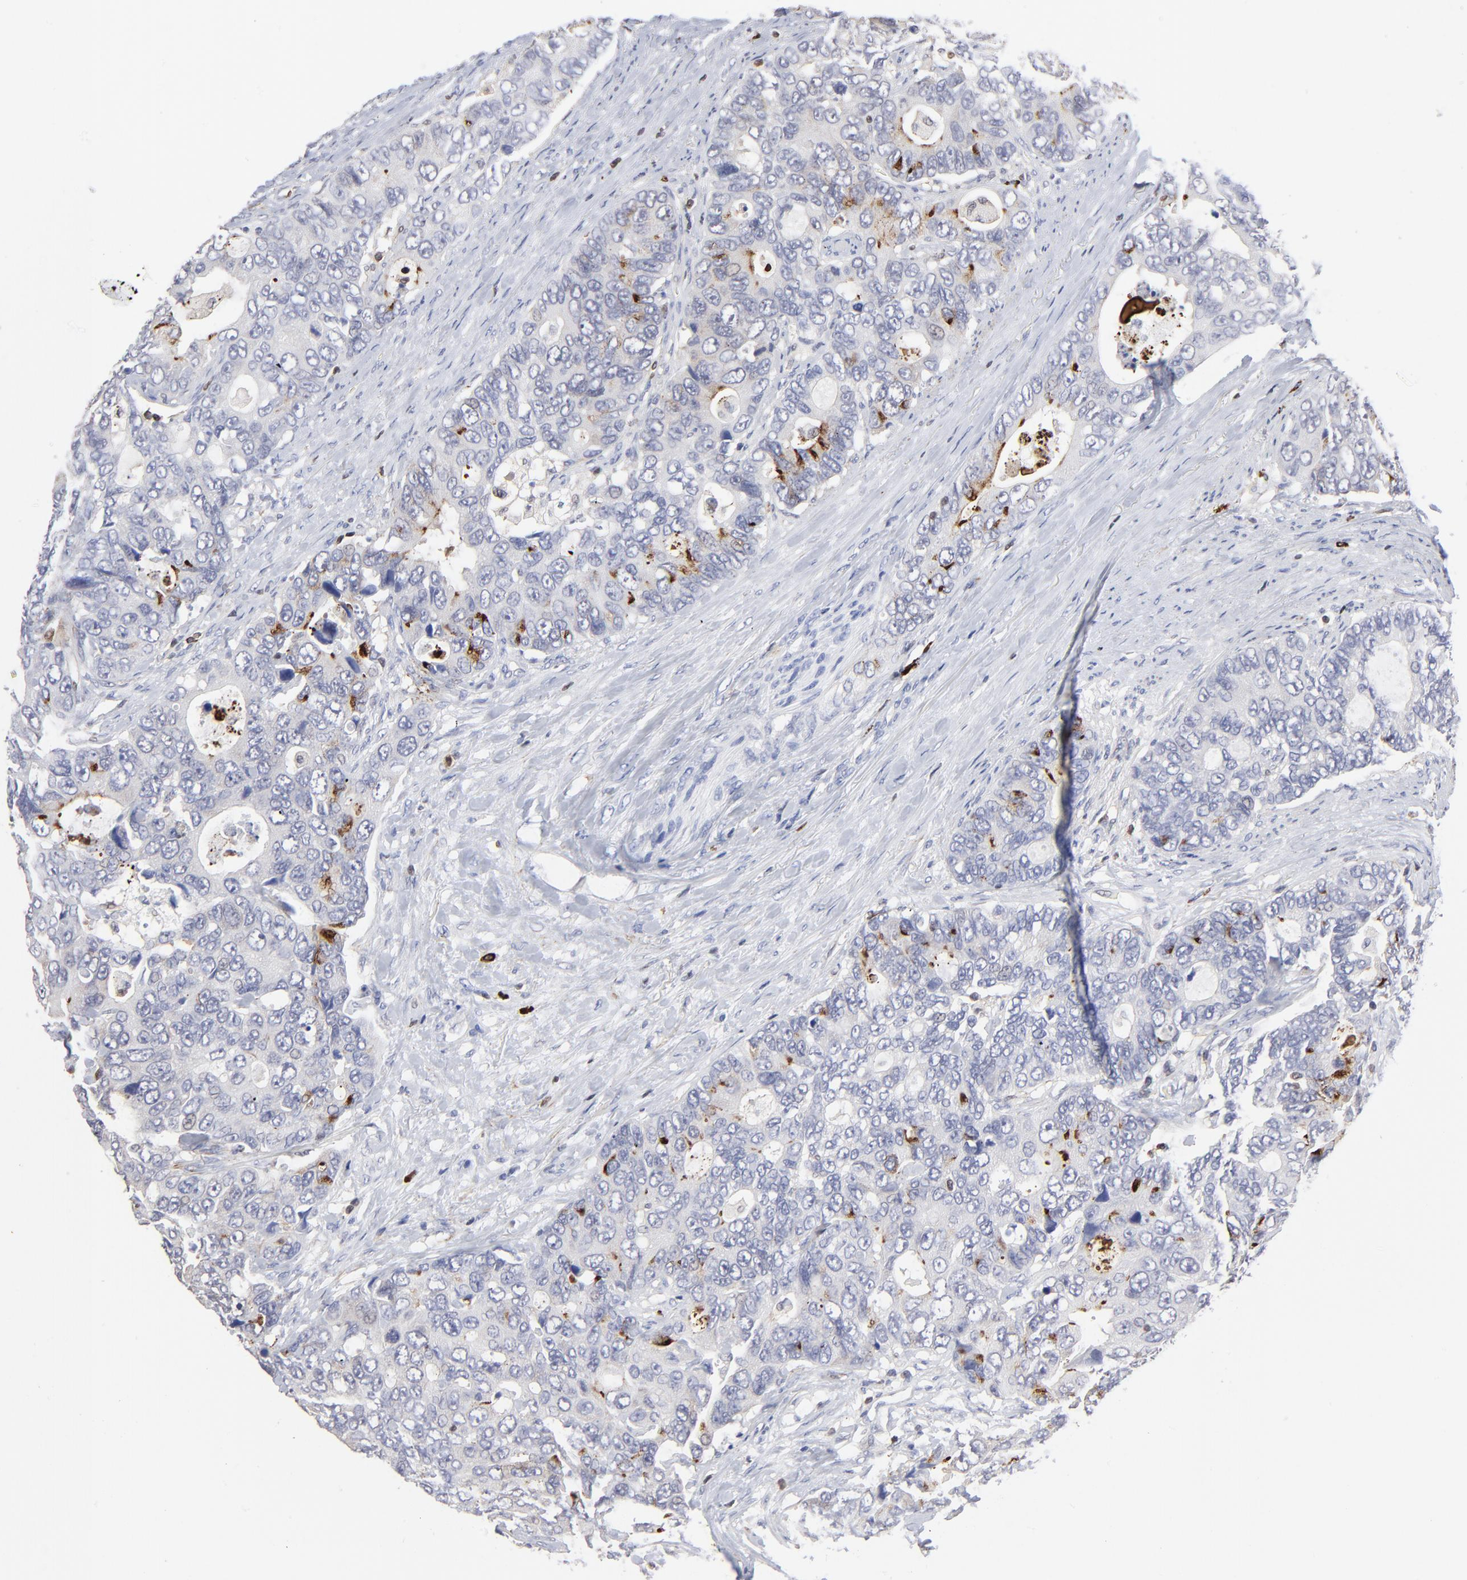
{"staining": {"intensity": "negative", "quantity": "none", "location": "none"}, "tissue": "colorectal cancer", "cell_type": "Tumor cells", "image_type": "cancer", "snomed": [{"axis": "morphology", "description": "Adenocarcinoma, NOS"}, {"axis": "topography", "description": "Rectum"}], "caption": "High power microscopy histopathology image of an immunohistochemistry (IHC) image of colorectal cancer, revealing no significant positivity in tumor cells.", "gene": "TBXT", "patient": {"sex": "female", "age": 67}}